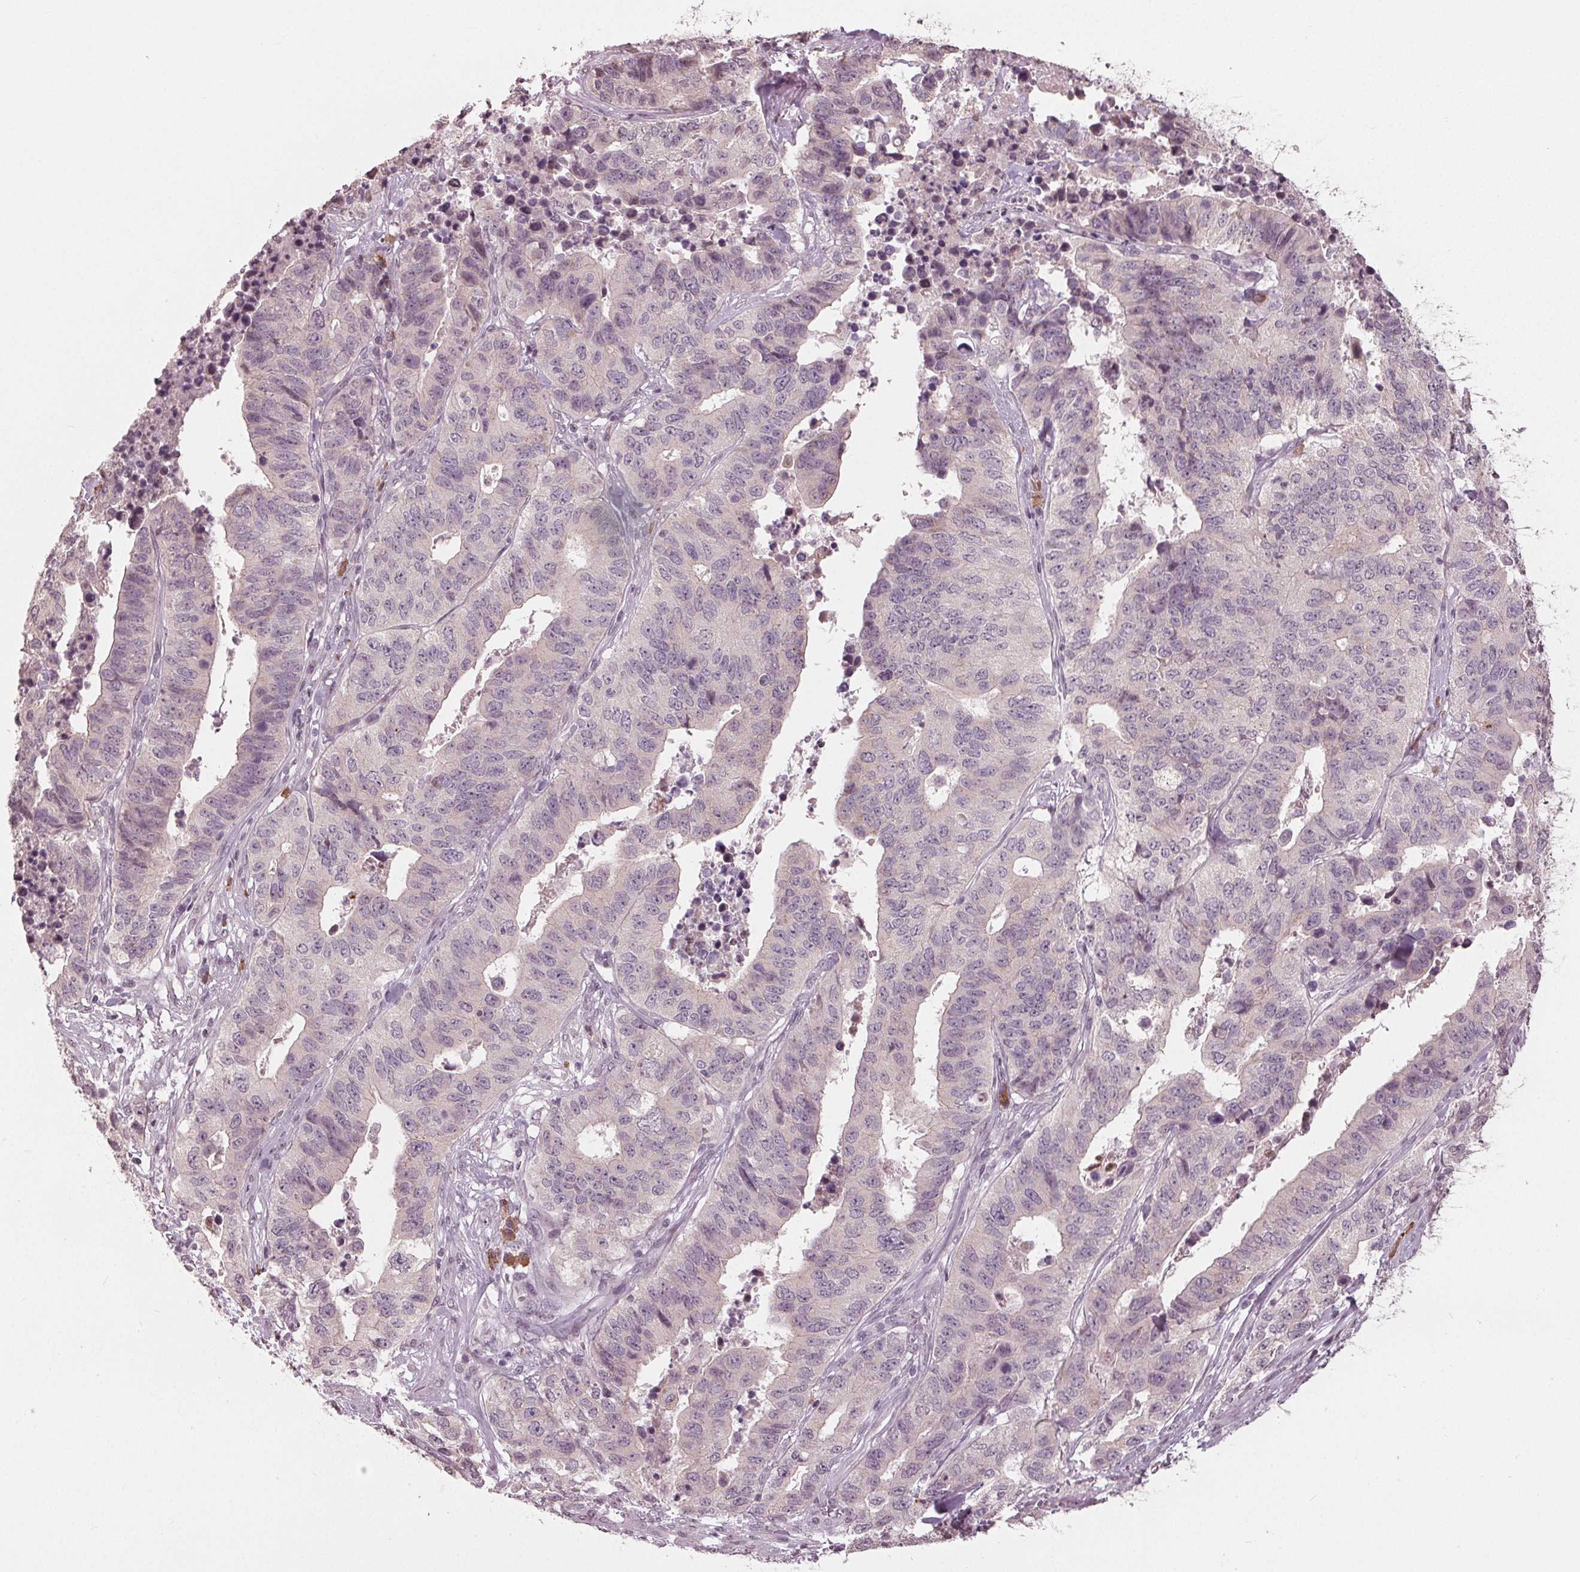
{"staining": {"intensity": "negative", "quantity": "none", "location": "none"}, "tissue": "stomach cancer", "cell_type": "Tumor cells", "image_type": "cancer", "snomed": [{"axis": "morphology", "description": "Adenocarcinoma, NOS"}, {"axis": "topography", "description": "Stomach, upper"}], "caption": "A micrograph of human stomach cancer (adenocarcinoma) is negative for staining in tumor cells.", "gene": "CXCL16", "patient": {"sex": "female", "age": 67}}